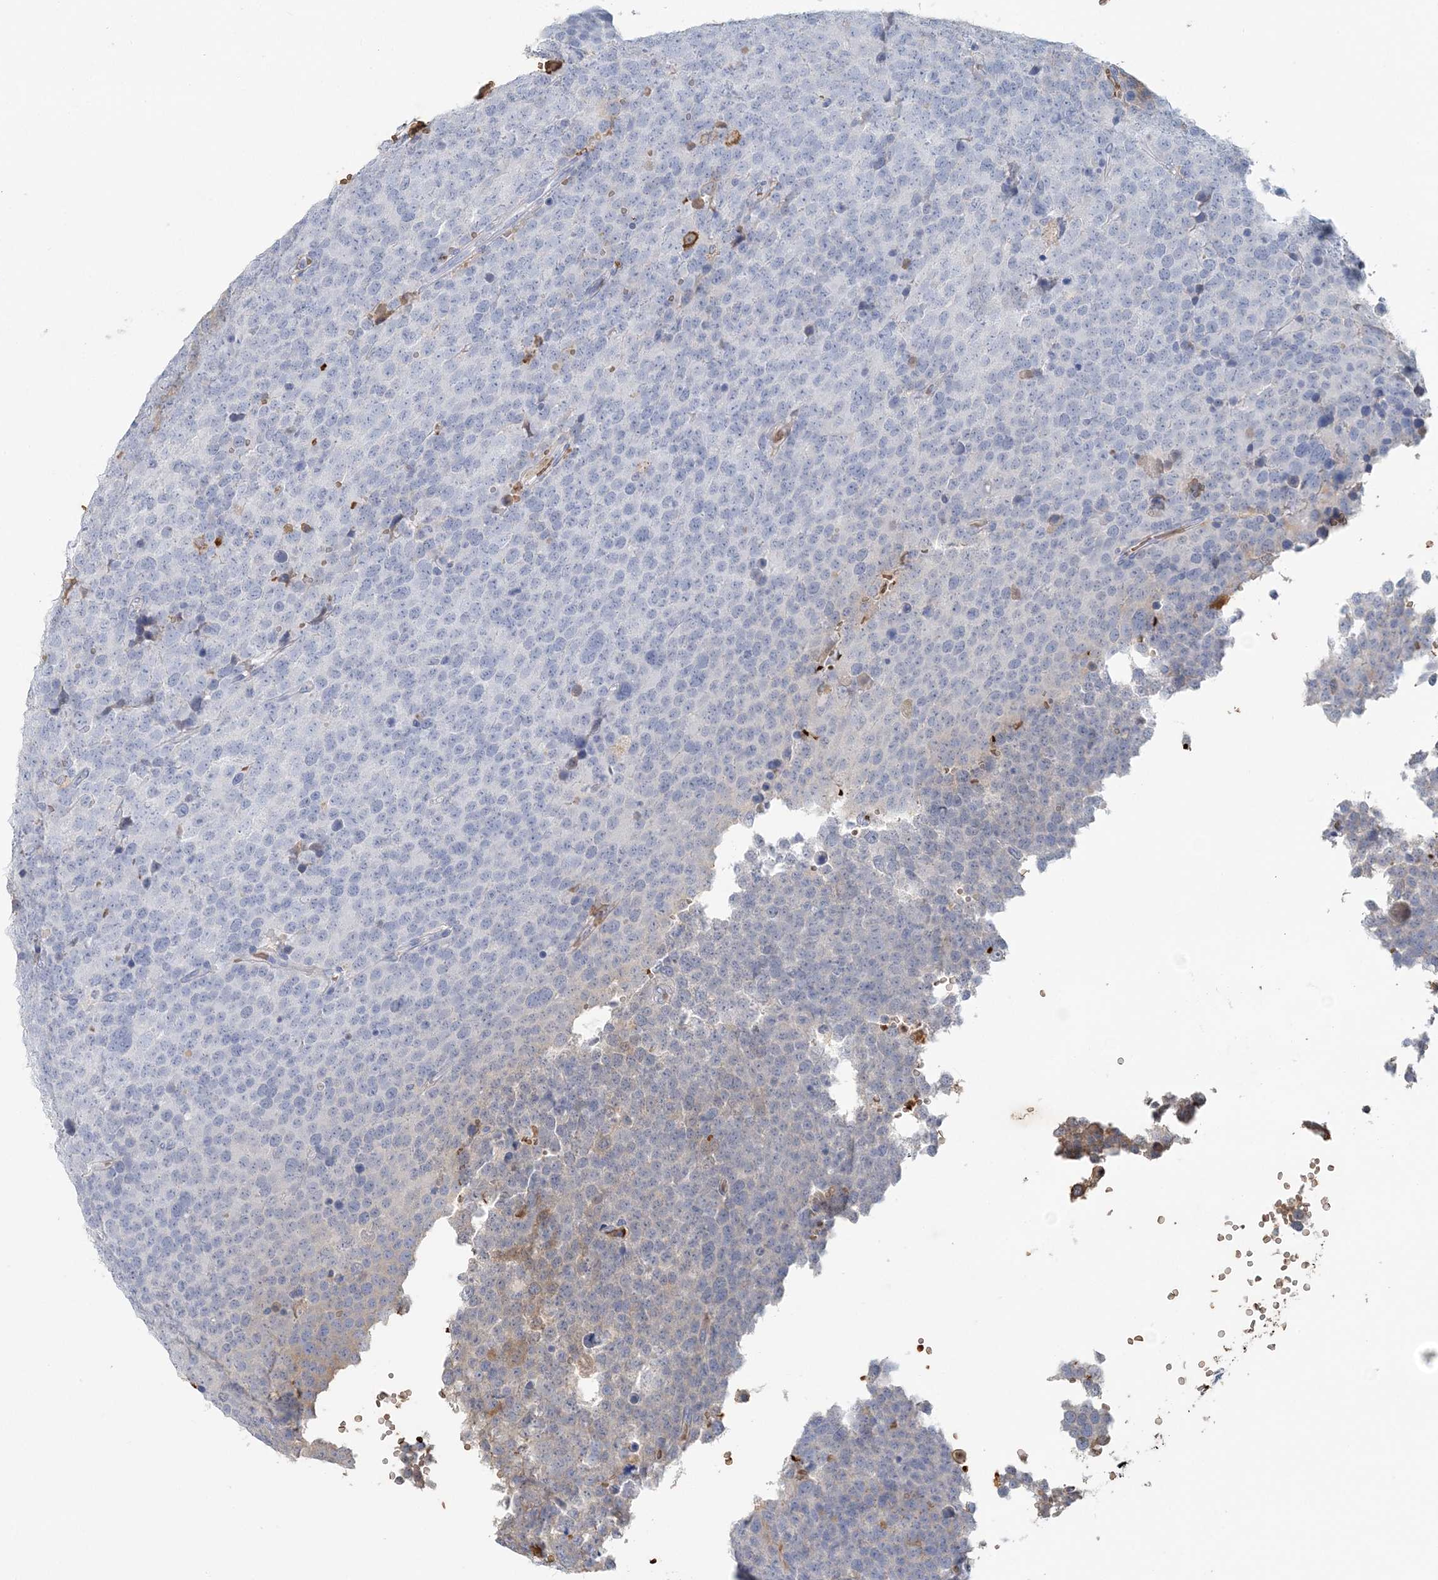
{"staining": {"intensity": "negative", "quantity": "none", "location": "none"}, "tissue": "testis cancer", "cell_type": "Tumor cells", "image_type": "cancer", "snomed": [{"axis": "morphology", "description": "Seminoma, NOS"}, {"axis": "topography", "description": "Testis"}], "caption": "Testis cancer (seminoma) stained for a protein using IHC reveals no expression tumor cells.", "gene": "HBD", "patient": {"sex": "male", "age": 71}}